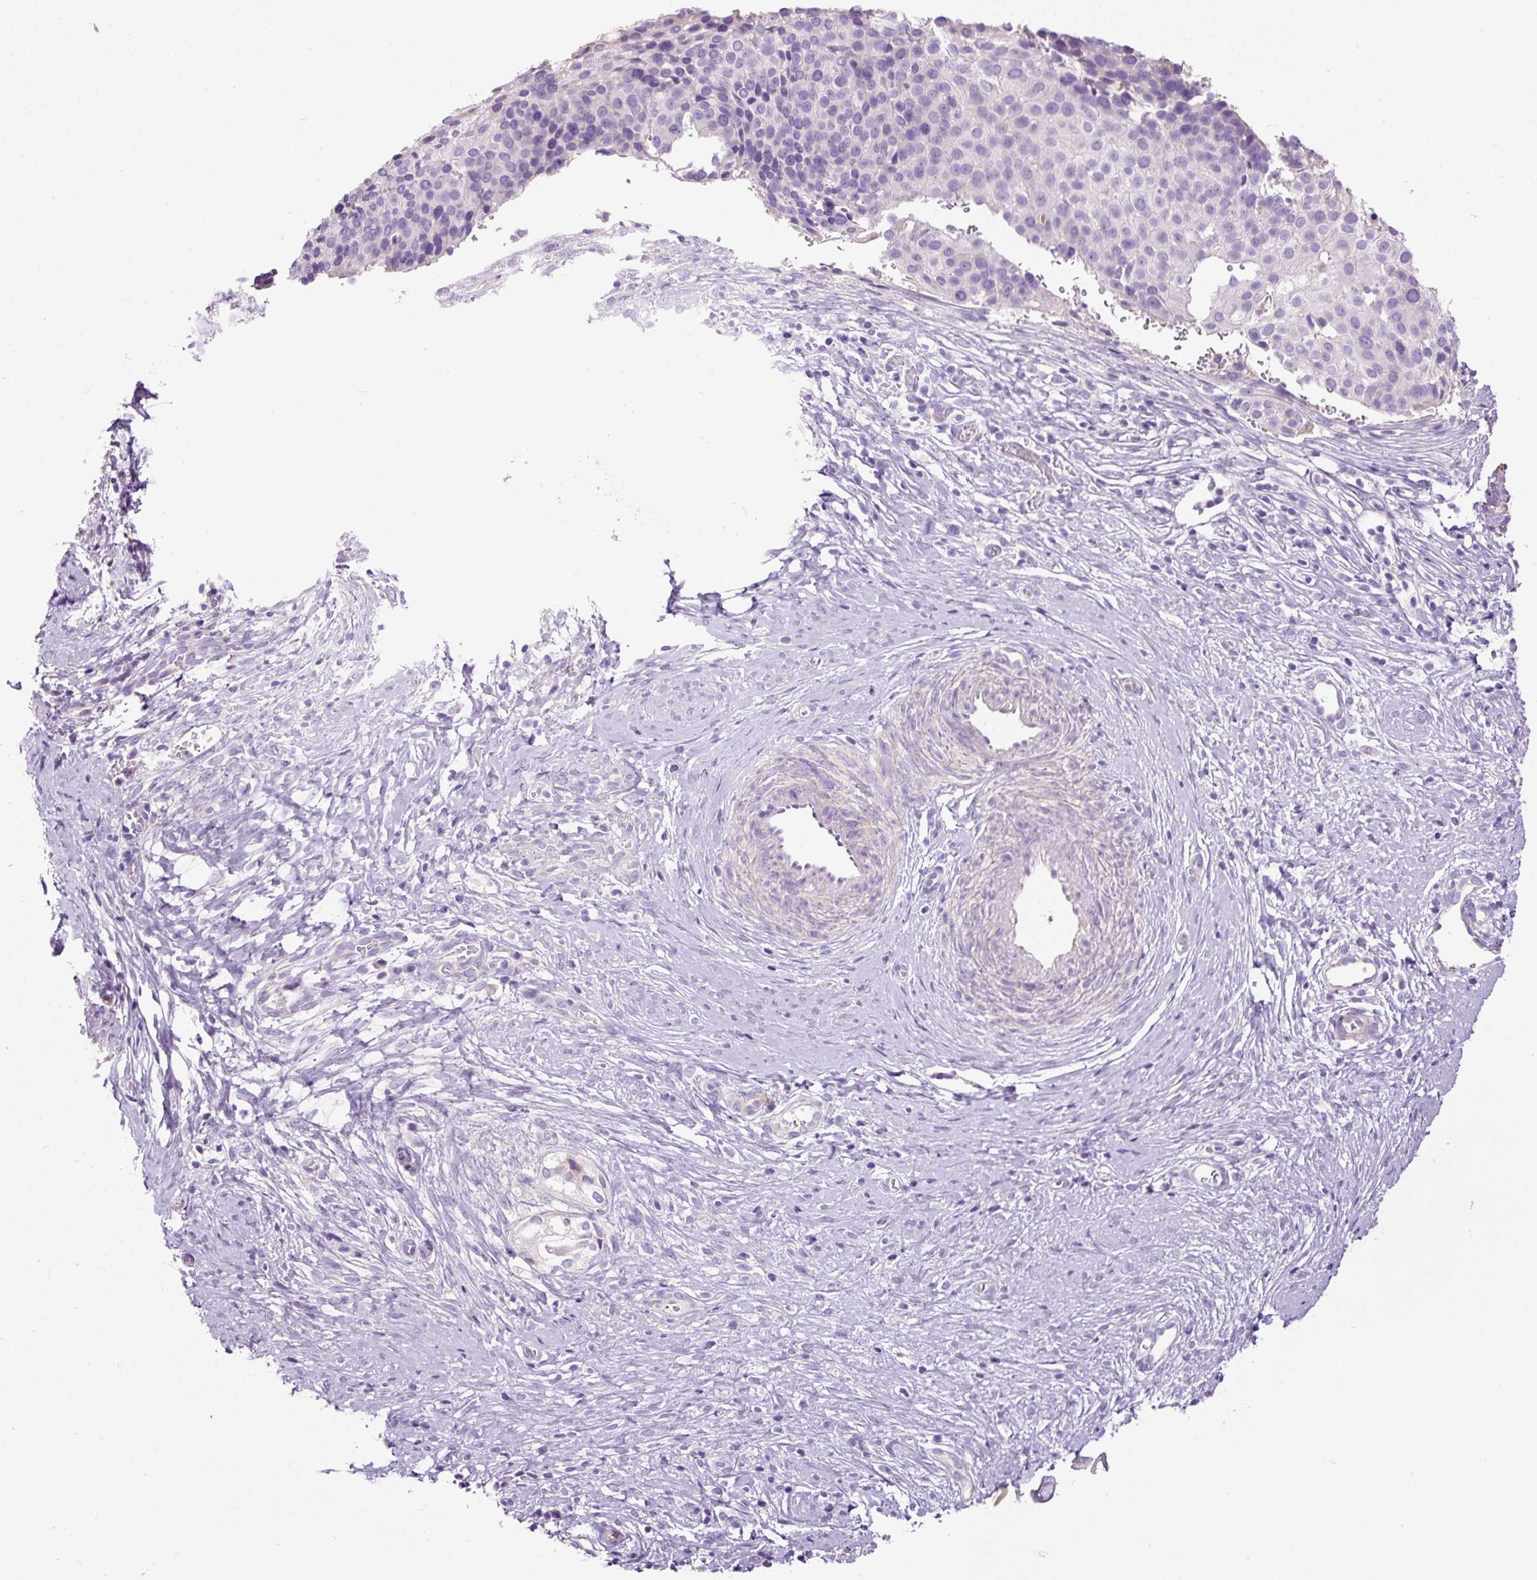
{"staining": {"intensity": "negative", "quantity": "none", "location": "none"}, "tissue": "cervical cancer", "cell_type": "Tumor cells", "image_type": "cancer", "snomed": [{"axis": "morphology", "description": "Squamous cell carcinoma, NOS"}, {"axis": "topography", "description": "Cervix"}], "caption": "Human squamous cell carcinoma (cervical) stained for a protein using immunohistochemistry shows no expression in tumor cells.", "gene": "PDIA2", "patient": {"sex": "female", "age": 44}}